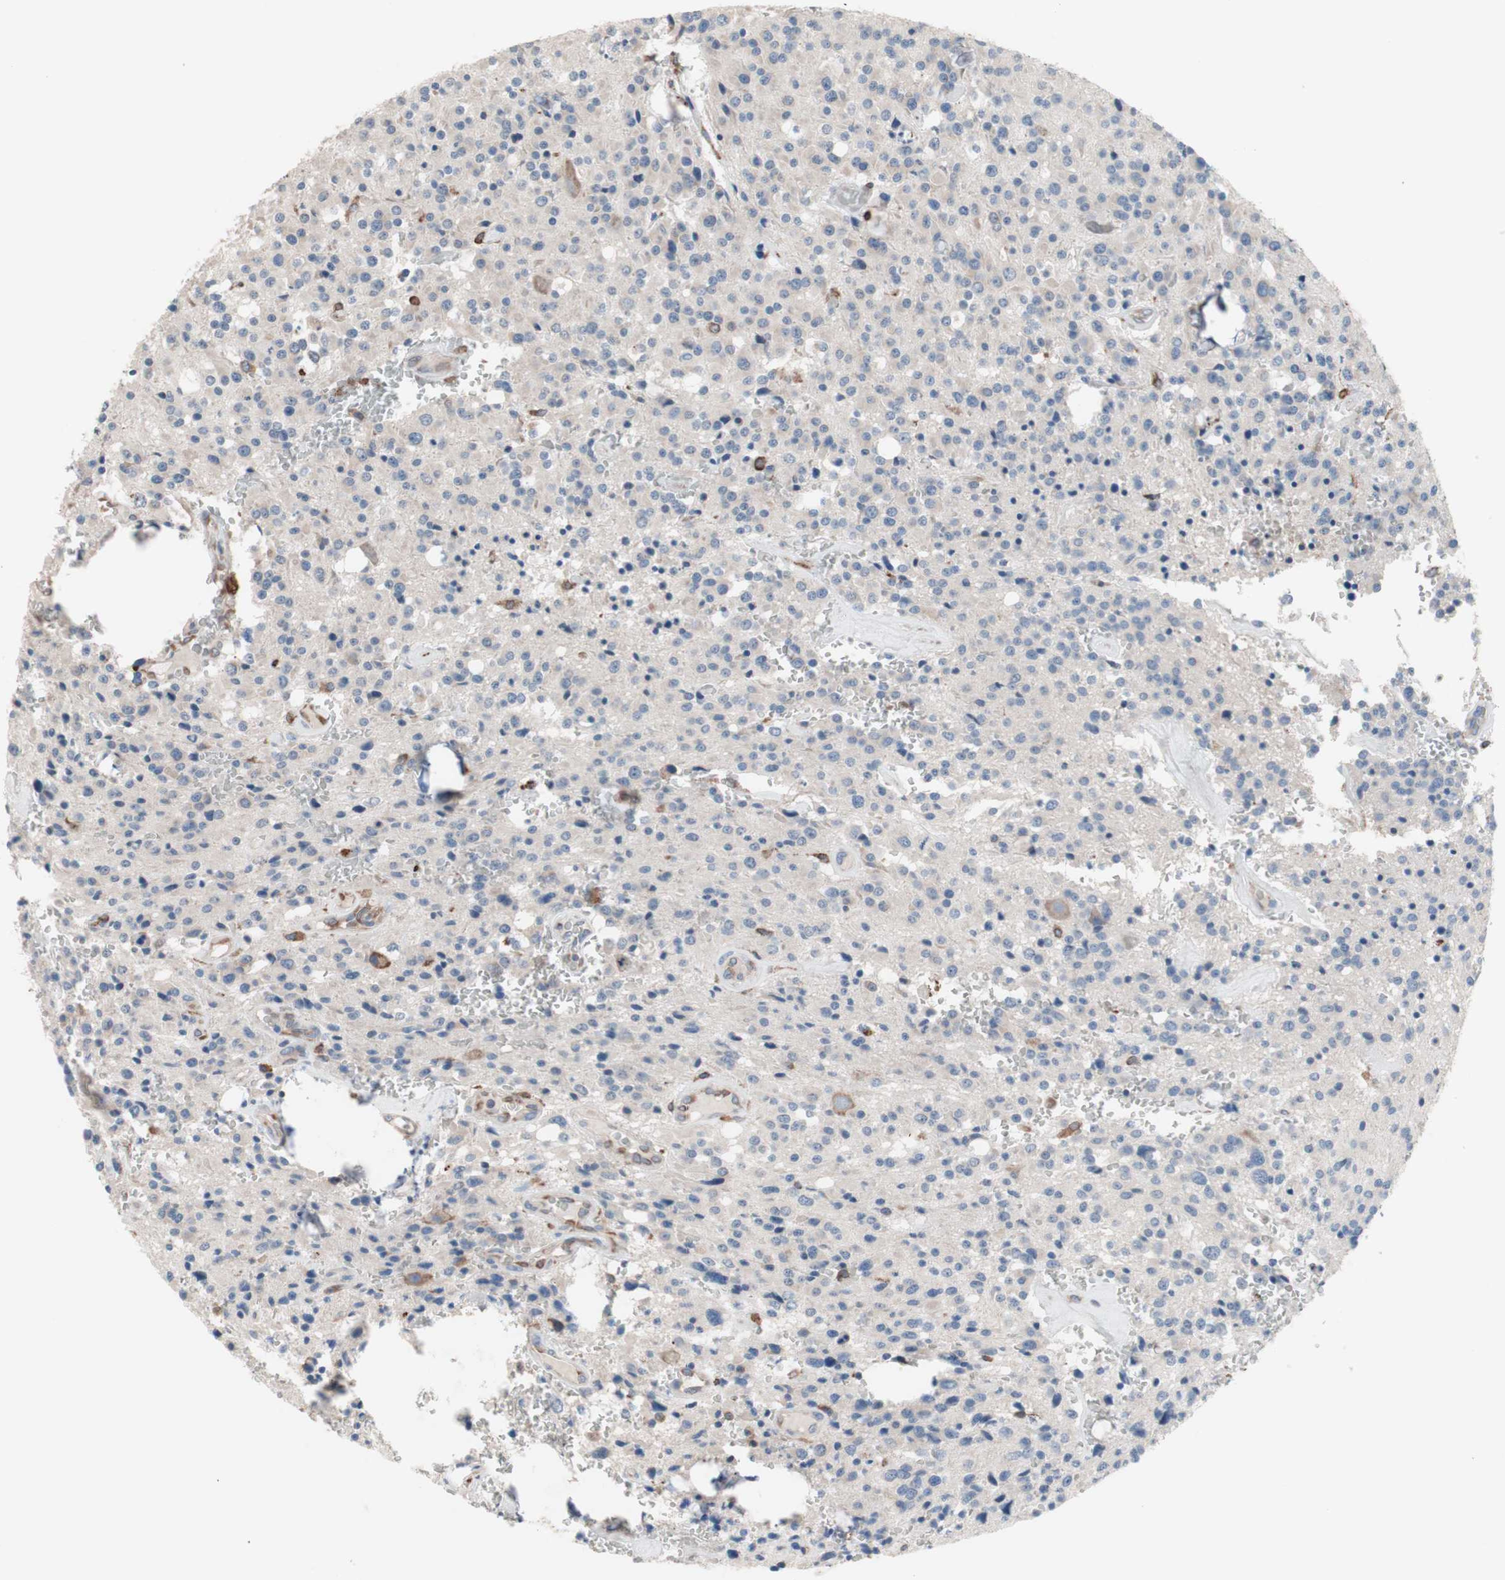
{"staining": {"intensity": "moderate", "quantity": "<25%", "location": "cytoplasmic/membranous"}, "tissue": "glioma", "cell_type": "Tumor cells", "image_type": "cancer", "snomed": [{"axis": "morphology", "description": "Glioma, malignant, Low grade"}, {"axis": "topography", "description": "Brain"}], "caption": "Immunohistochemical staining of glioma displays moderate cytoplasmic/membranous protein staining in about <25% of tumor cells. (DAB (3,3'-diaminobenzidine) IHC with brightfield microscopy, high magnification).", "gene": "SLC27A4", "patient": {"sex": "male", "age": 58}}